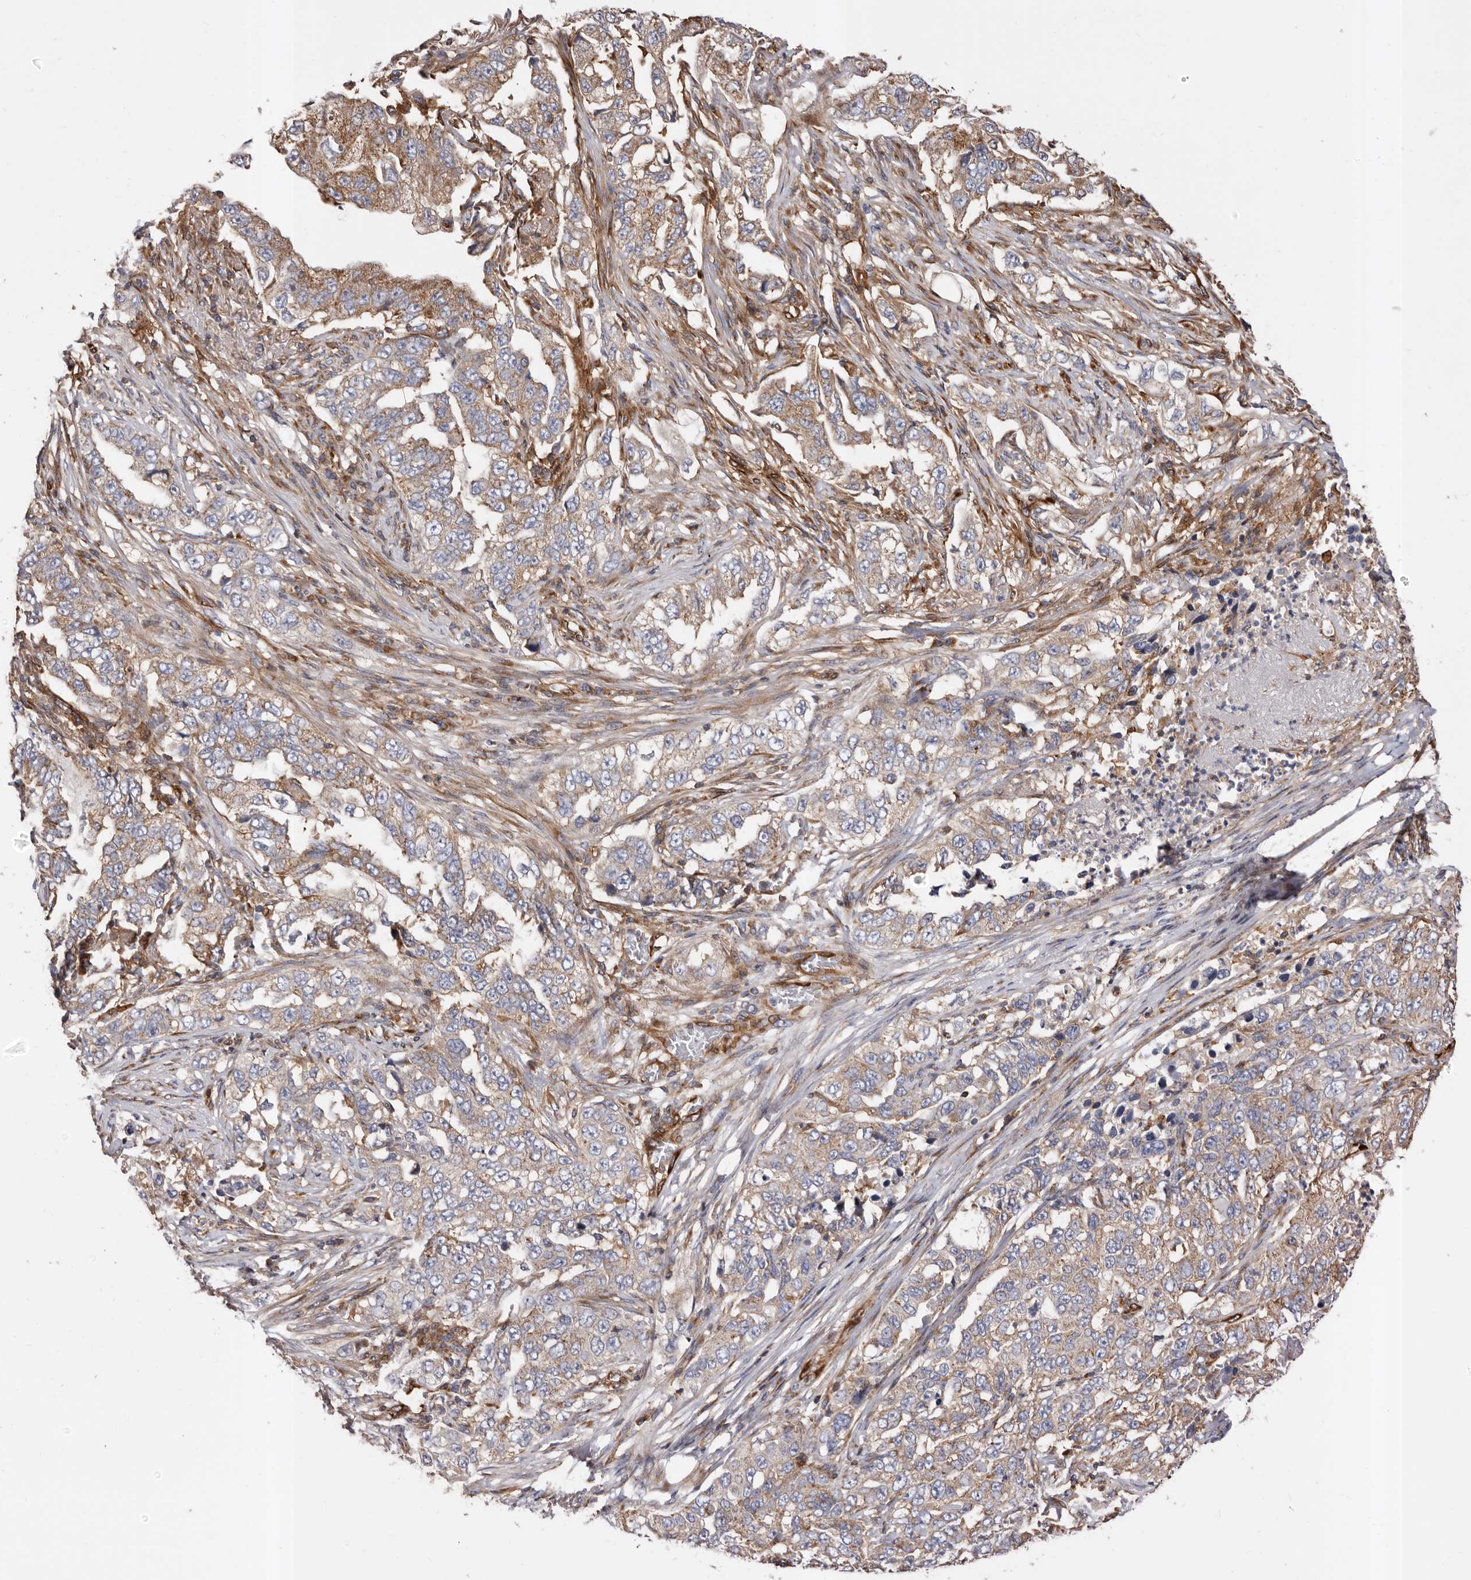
{"staining": {"intensity": "weak", "quantity": "25%-75%", "location": "cytoplasmic/membranous"}, "tissue": "lung cancer", "cell_type": "Tumor cells", "image_type": "cancer", "snomed": [{"axis": "morphology", "description": "Adenocarcinoma, NOS"}, {"axis": "topography", "description": "Lung"}], "caption": "Lung adenocarcinoma stained with a protein marker exhibits weak staining in tumor cells.", "gene": "COQ8B", "patient": {"sex": "female", "age": 51}}